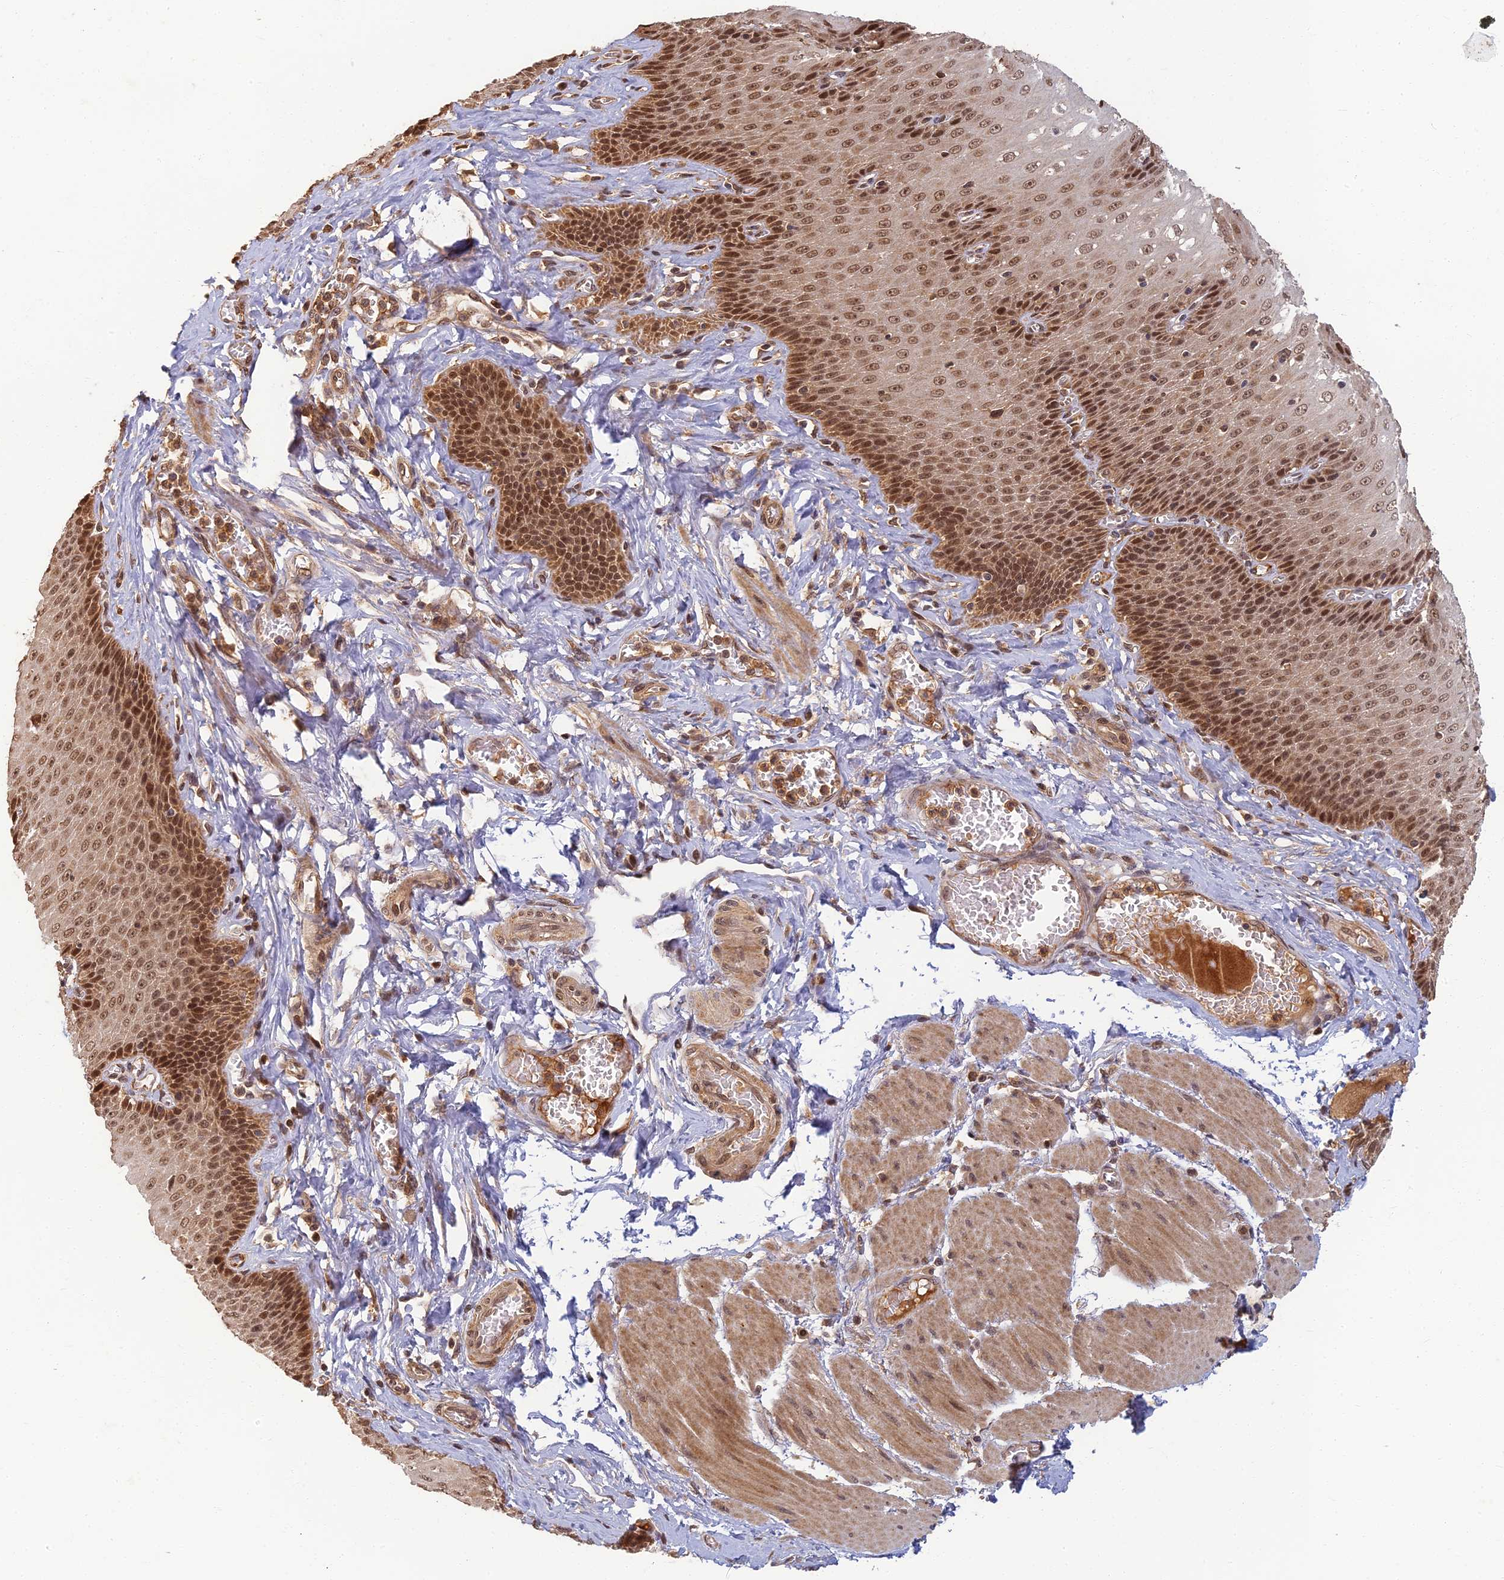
{"staining": {"intensity": "moderate", "quantity": ">75%", "location": "cytoplasmic/membranous,nuclear"}, "tissue": "esophagus", "cell_type": "Squamous epithelial cells", "image_type": "normal", "snomed": [{"axis": "morphology", "description": "Normal tissue, NOS"}, {"axis": "topography", "description": "Esophagus"}], "caption": "Immunohistochemistry (DAB) staining of unremarkable human esophagus demonstrates moderate cytoplasmic/membranous,nuclear protein expression in about >75% of squamous epithelial cells.", "gene": "RGL3", "patient": {"sex": "male", "age": 60}}